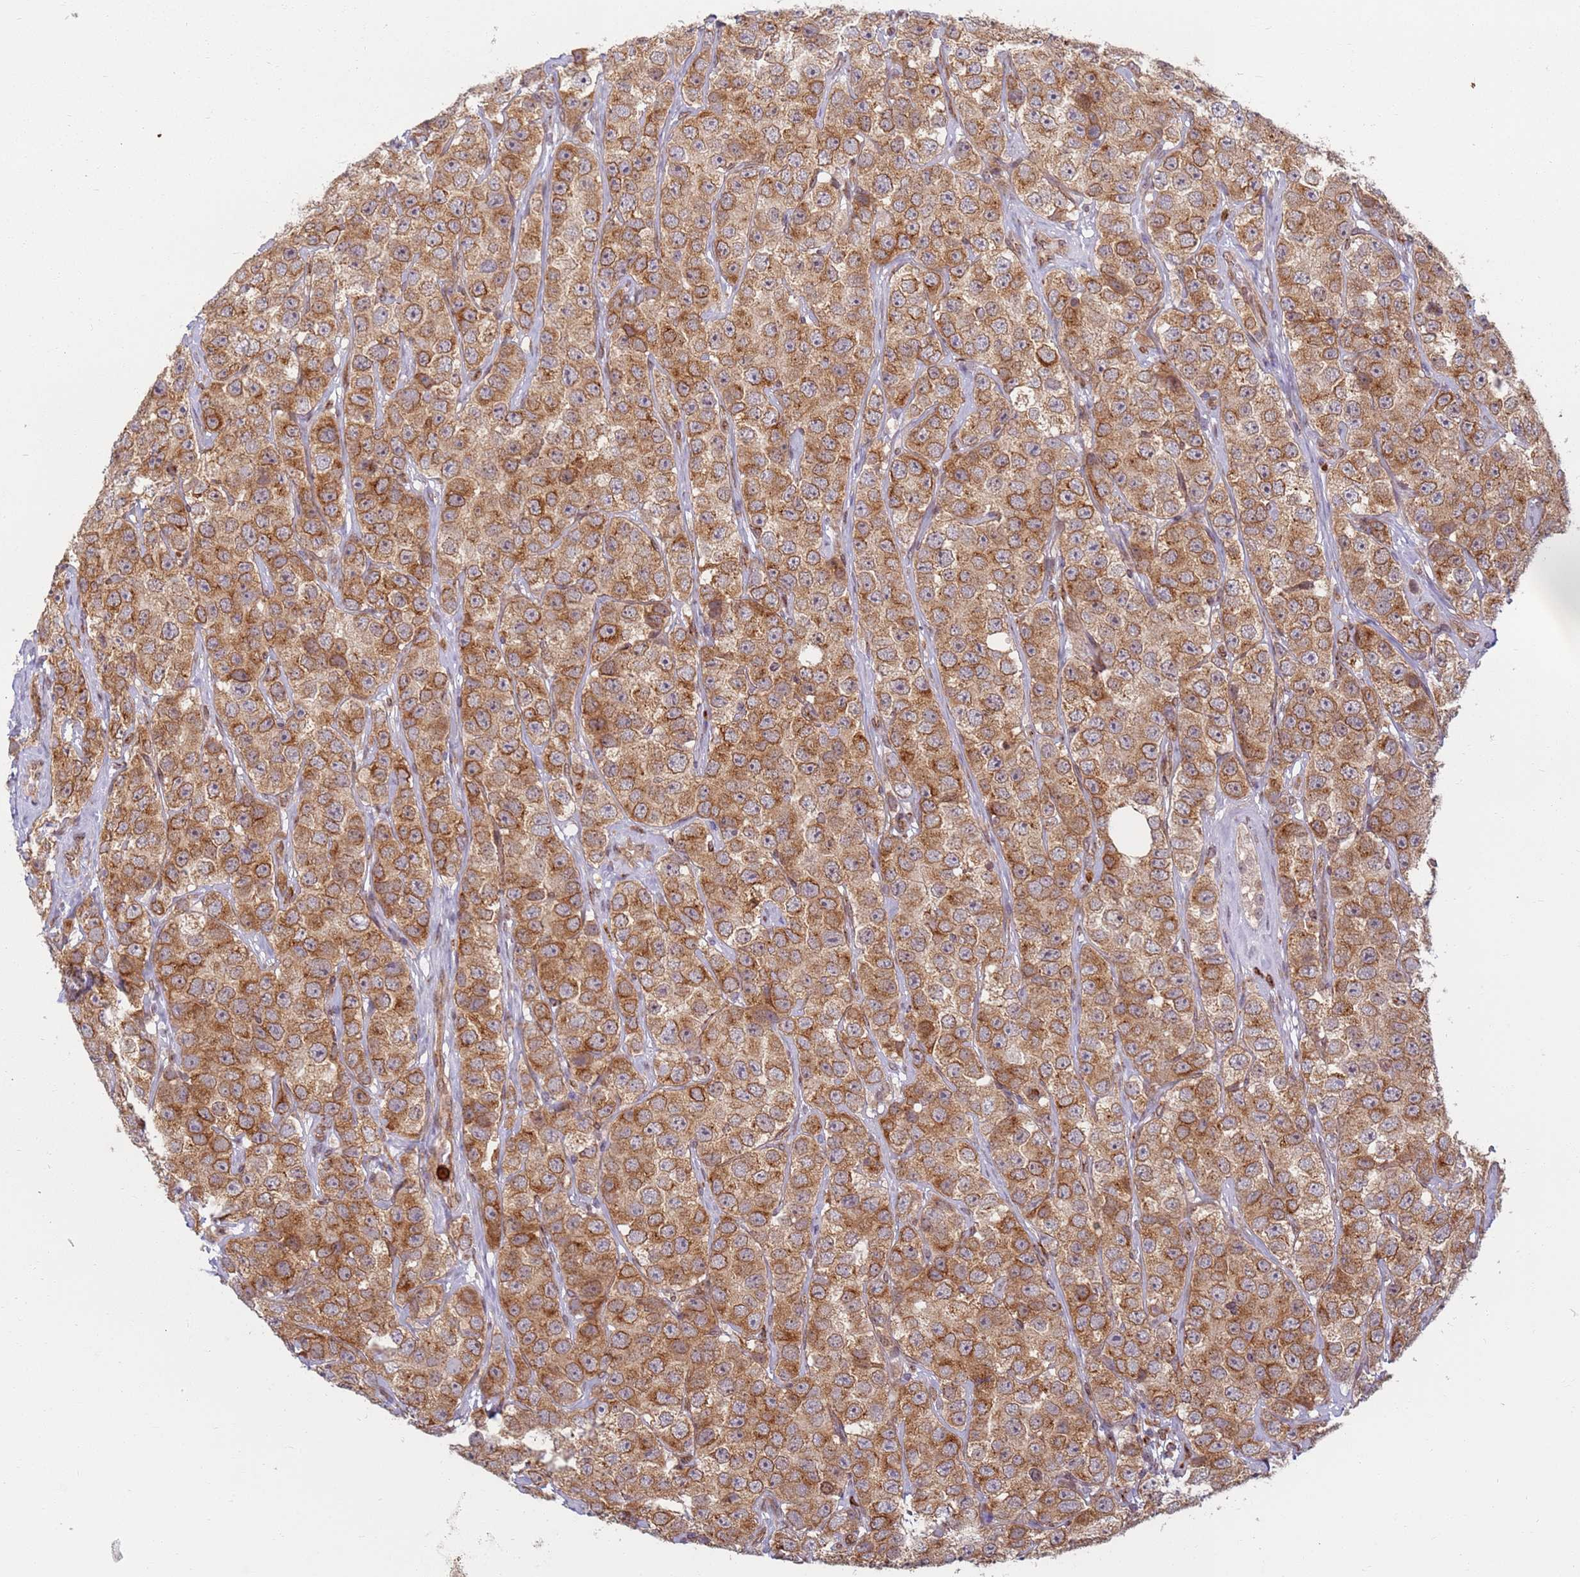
{"staining": {"intensity": "strong", "quantity": ">75%", "location": "cytoplasmic/membranous"}, "tissue": "testis cancer", "cell_type": "Tumor cells", "image_type": "cancer", "snomed": [{"axis": "morphology", "description": "Seminoma, NOS"}, {"axis": "topography", "description": "Testis"}], "caption": "Protein expression analysis of human testis cancer (seminoma) reveals strong cytoplasmic/membranous expression in approximately >75% of tumor cells.", "gene": "CEP170", "patient": {"sex": "male", "age": 28}}